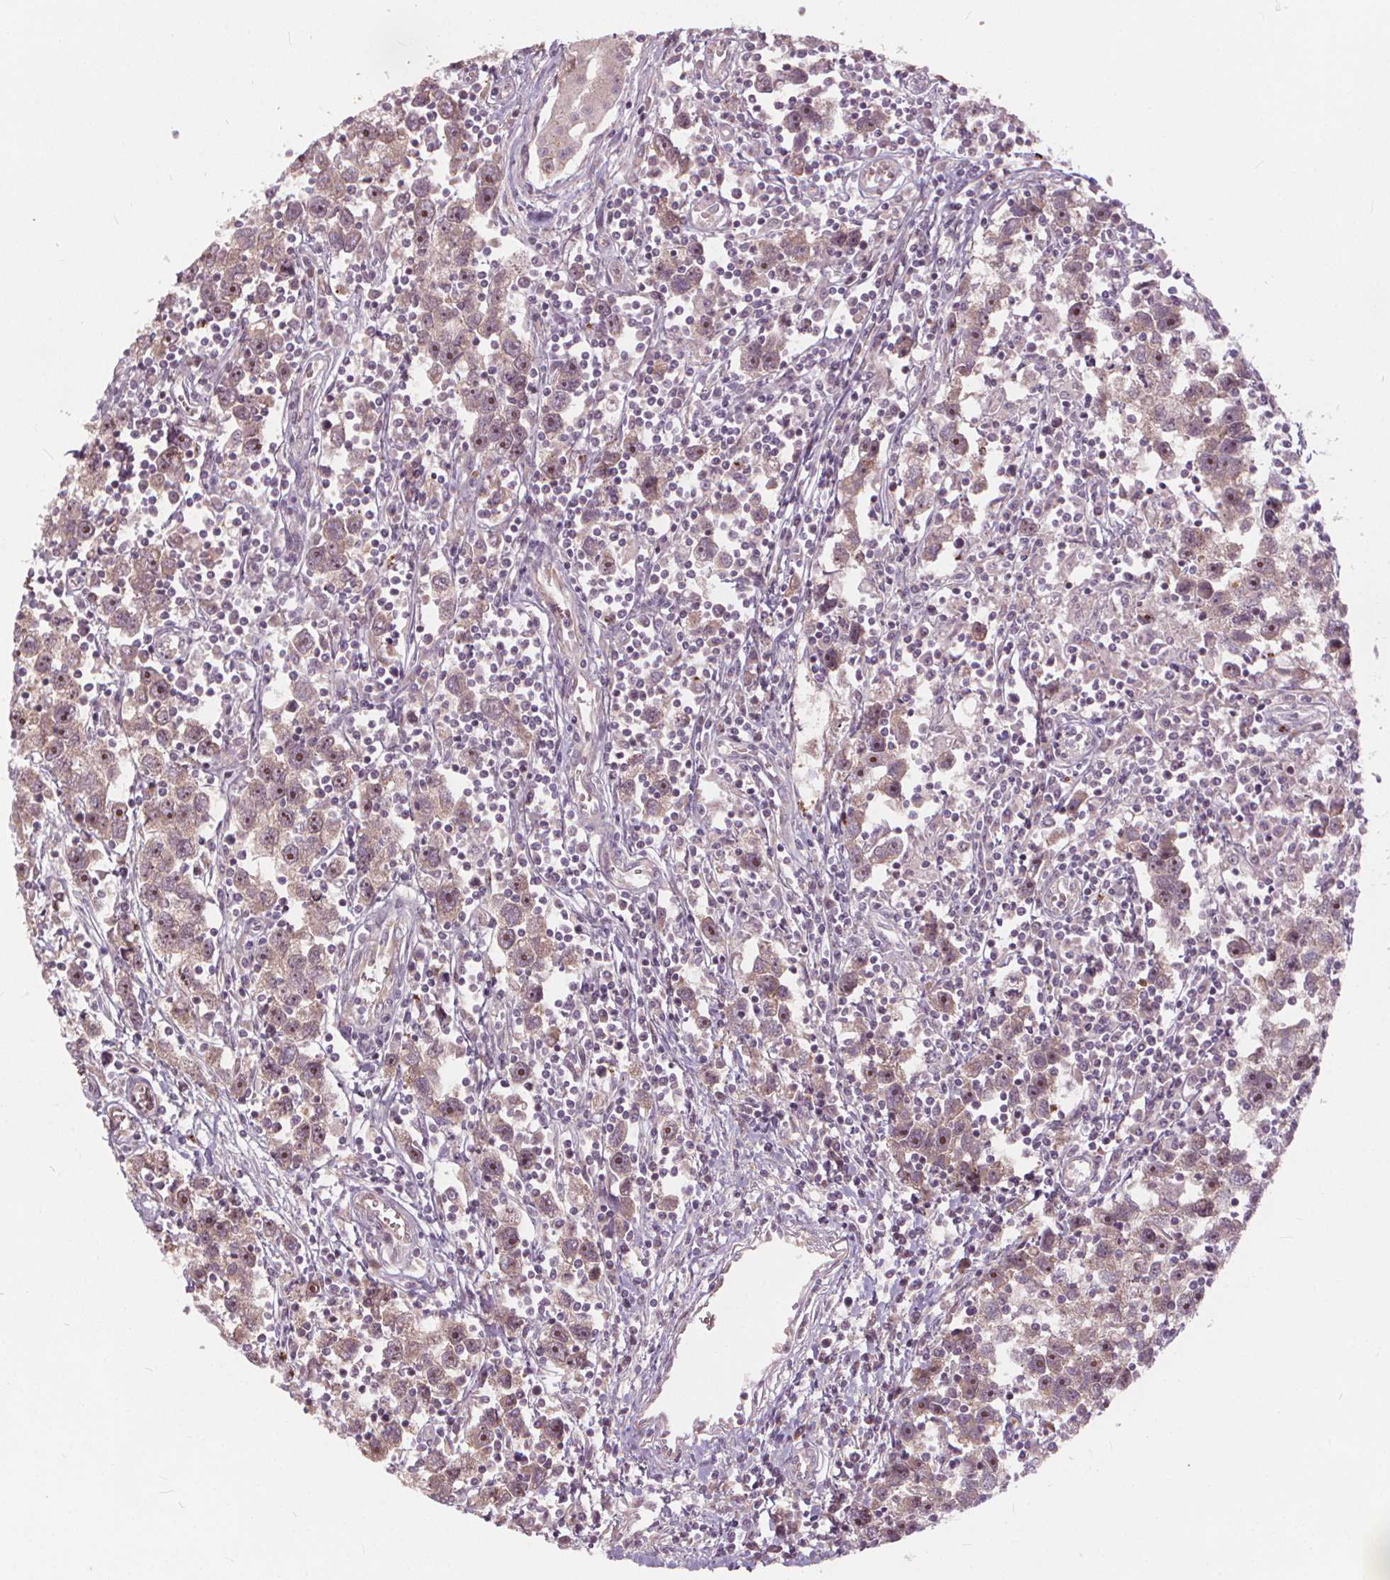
{"staining": {"intensity": "moderate", "quantity": "<25%", "location": "cytoplasmic/membranous,nuclear"}, "tissue": "testis cancer", "cell_type": "Tumor cells", "image_type": "cancer", "snomed": [{"axis": "morphology", "description": "Seminoma, NOS"}, {"axis": "topography", "description": "Testis"}], "caption": "Protein staining by immunohistochemistry displays moderate cytoplasmic/membranous and nuclear staining in about <25% of tumor cells in testis cancer.", "gene": "IPO13", "patient": {"sex": "male", "age": 30}}